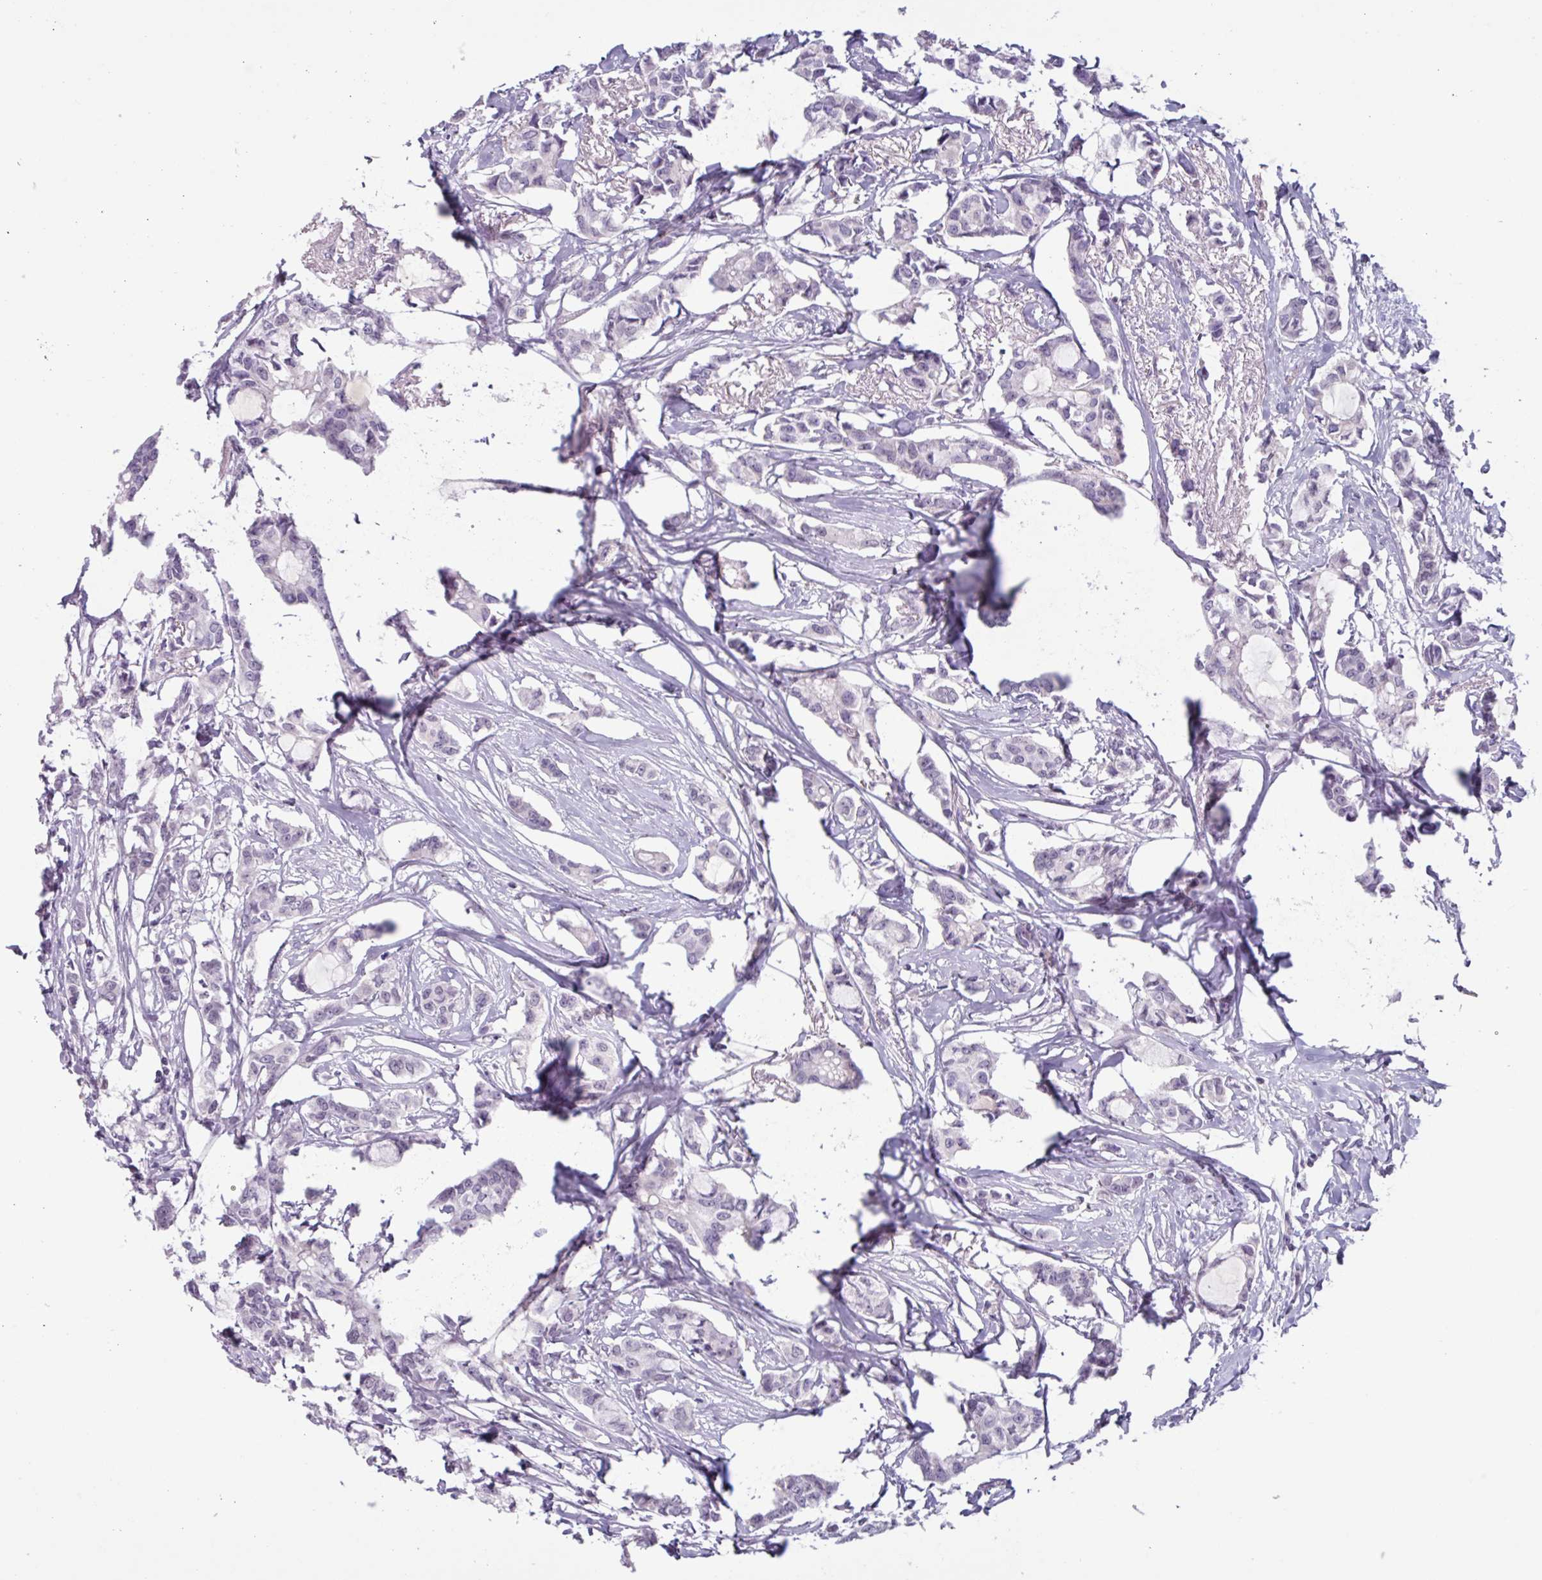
{"staining": {"intensity": "negative", "quantity": "none", "location": "none"}, "tissue": "breast cancer", "cell_type": "Tumor cells", "image_type": "cancer", "snomed": [{"axis": "morphology", "description": "Duct carcinoma"}, {"axis": "topography", "description": "Breast"}], "caption": "Intraductal carcinoma (breast) was stained to show a protein in brown. There is no significant staining in tumor cells.", "gene": "ZNF575", "patient": {"sex": "female", "age": 73}}